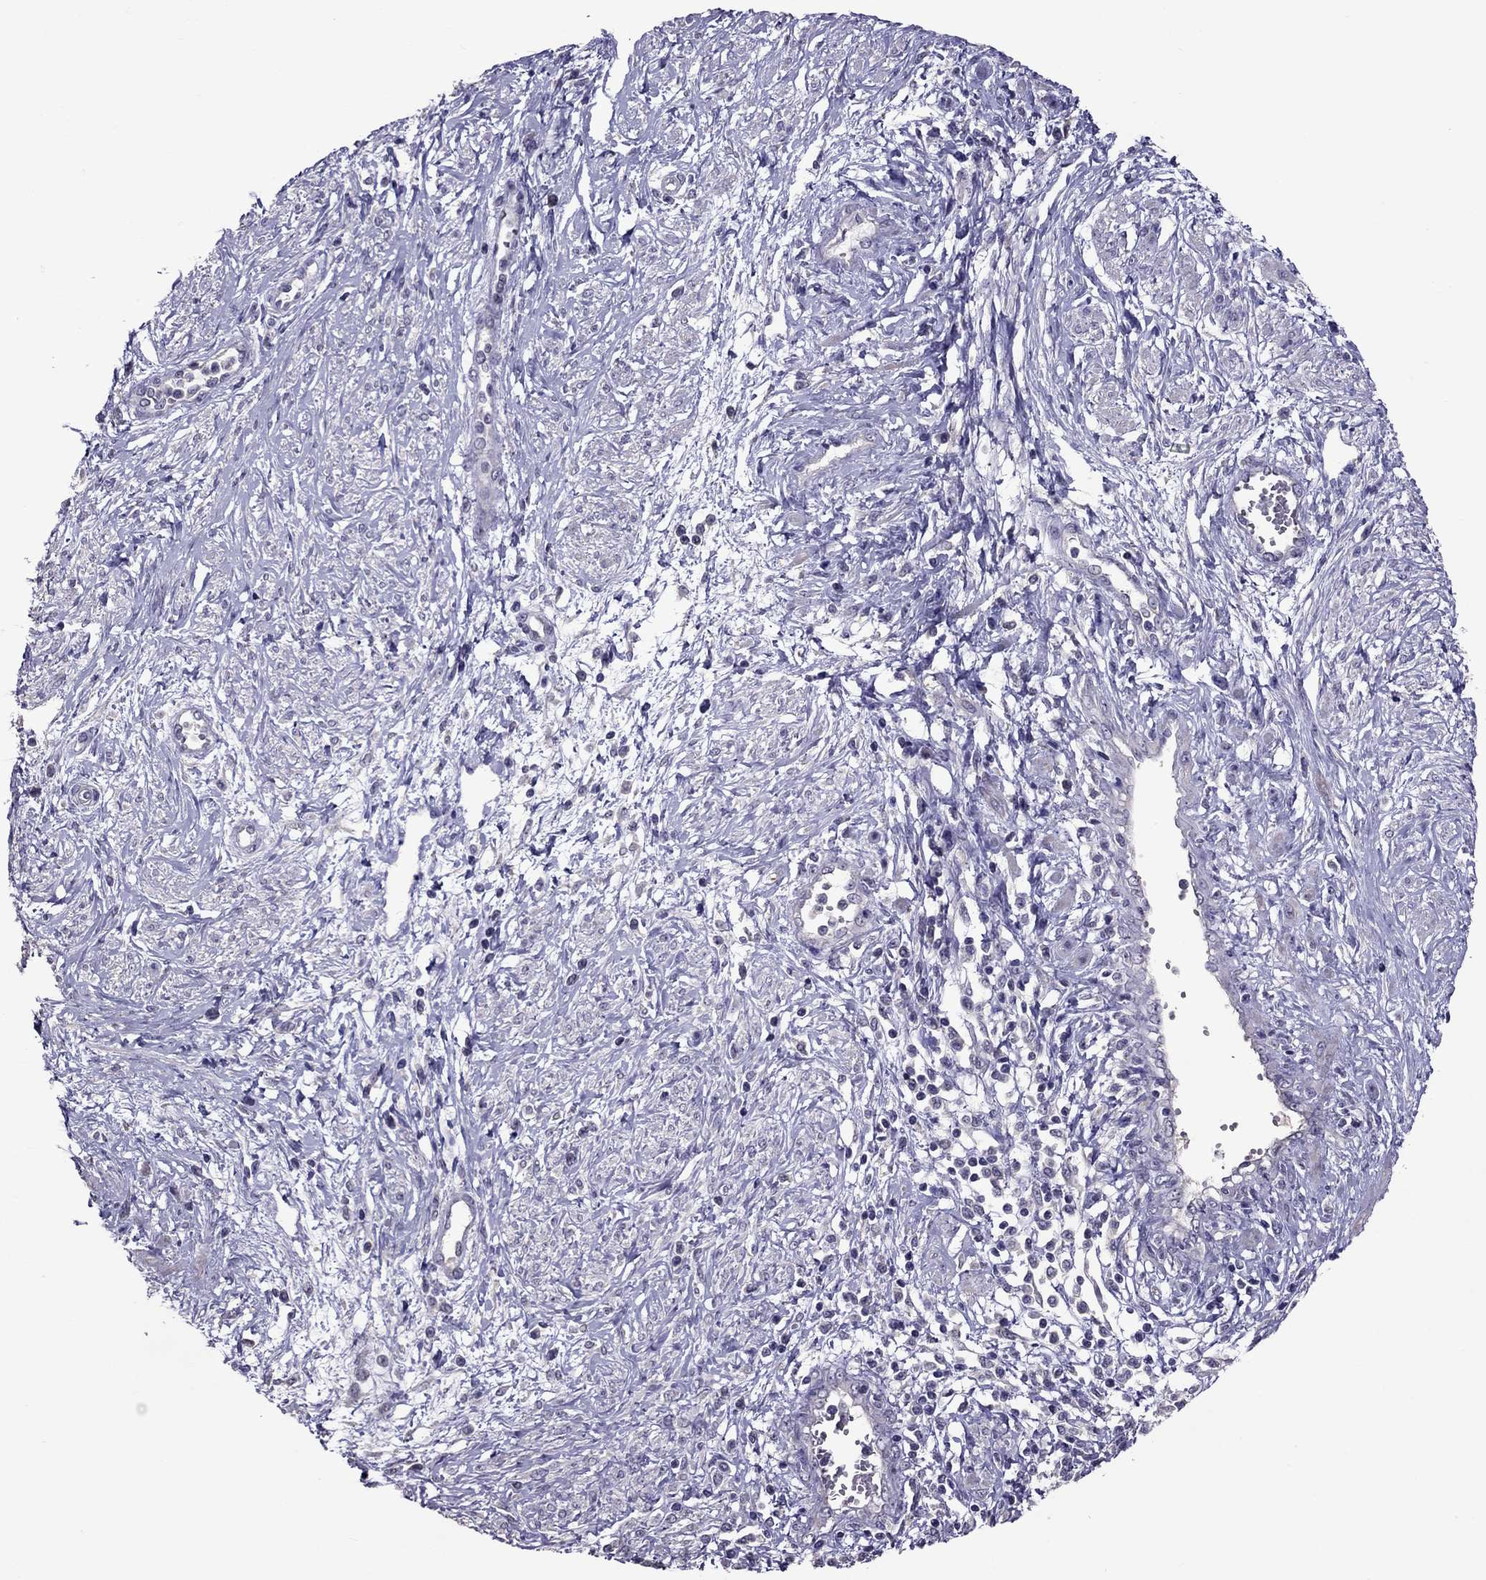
{"staining": {"intensity": "negative", "quantity": "none", "location": "none"}, "tissue": "cervical cancer", "cell_type": "Tumor cells", "image_type": "cancer", "snomed": [{"axis": "morphology", "description": "Squamous cell carcinoma, NOS"}, {"axis": "topography", "description": "Cervix"}], "caption": "DAB (3,3'-diaminobenzidine) immunohistochemical staining of human squamous cell carcinoma (cervical) exhibits no significant expression in tumor cells.", "gene": "LRRC46", "patient": {"sex": "female", "age": 34}}